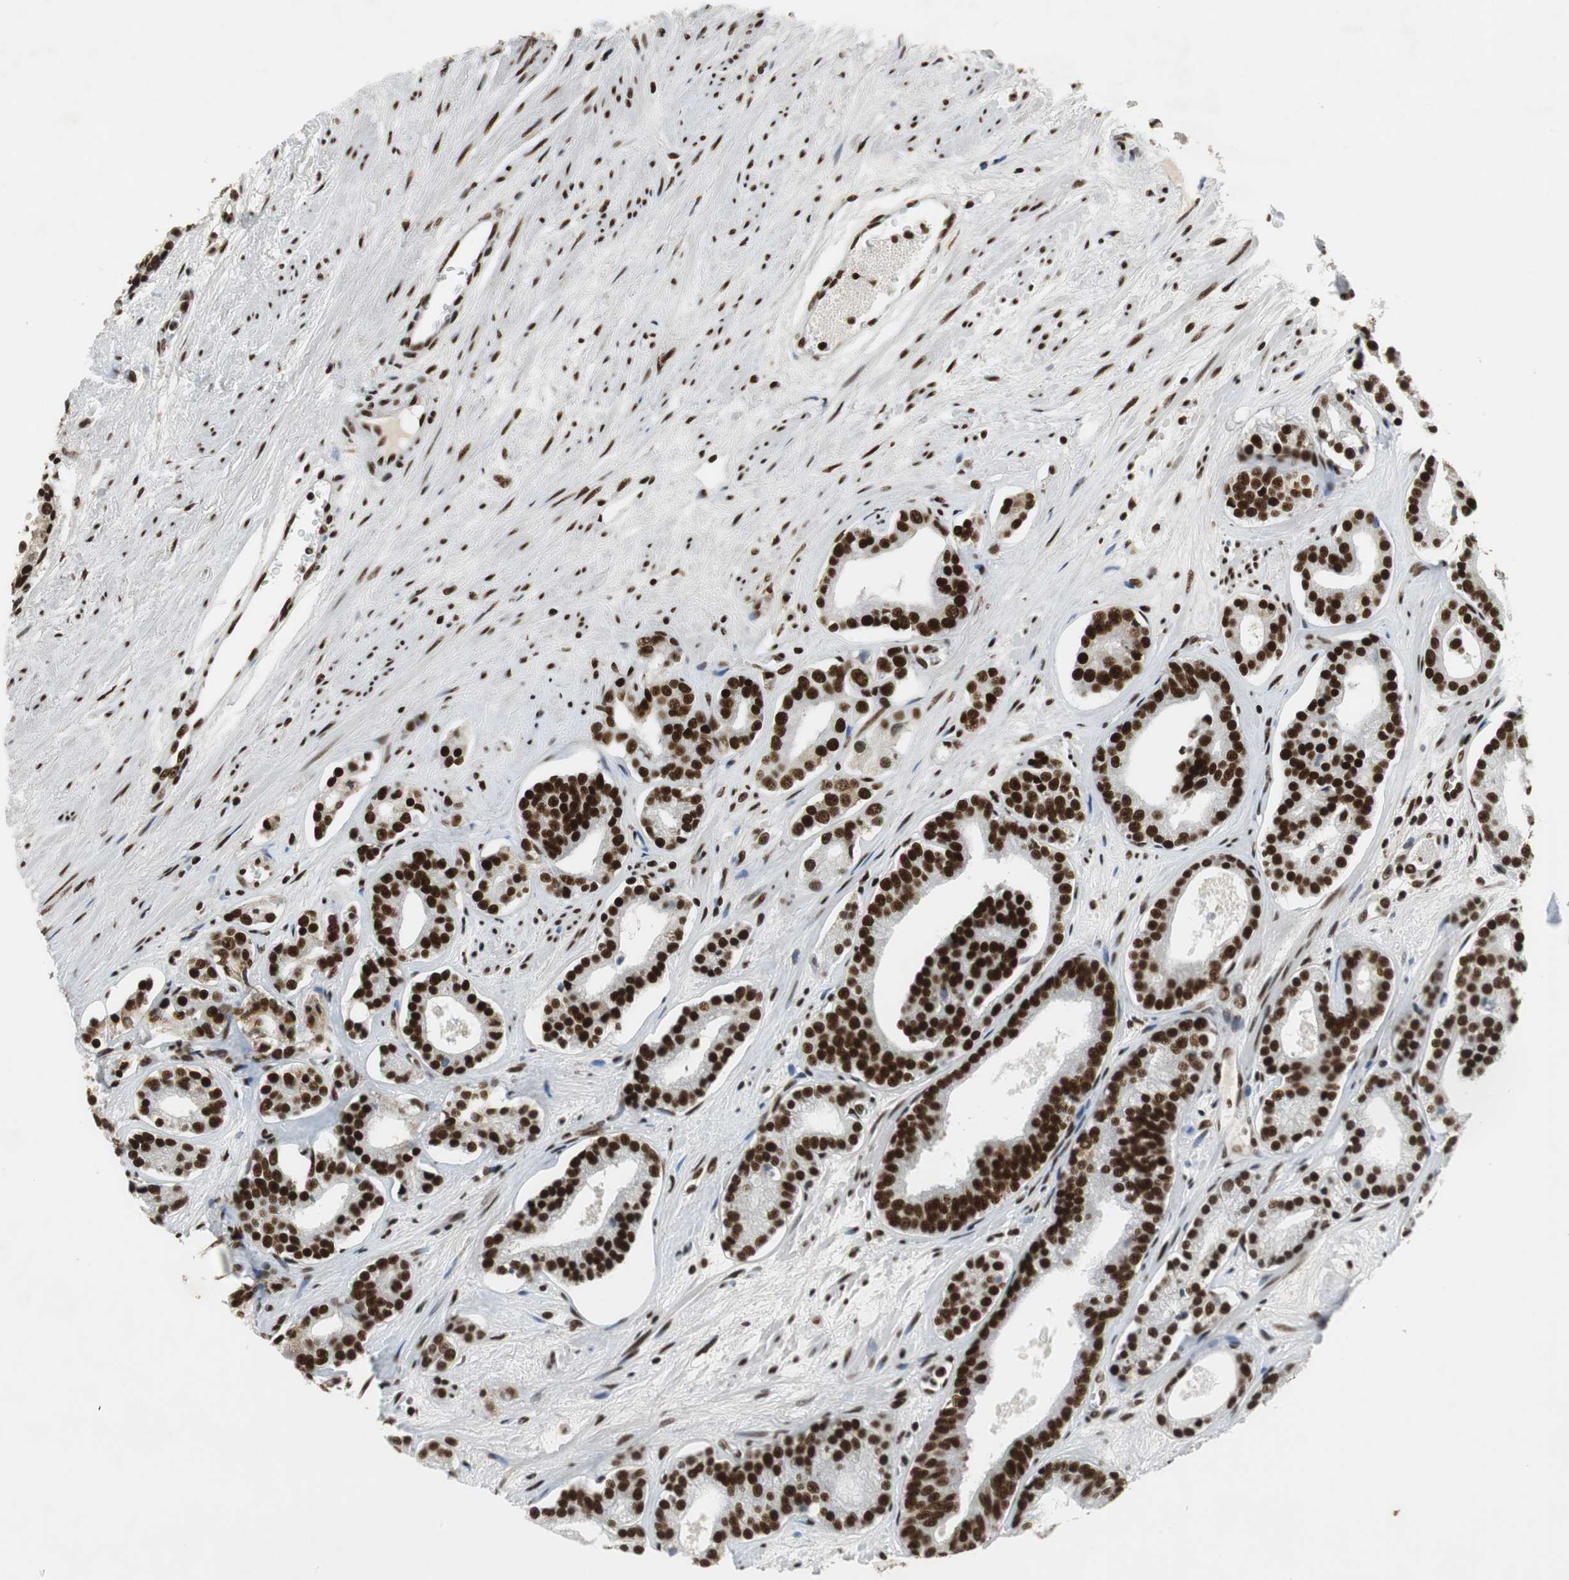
{"staining": {"intensity": "strong", "quantity": ">75%", "location": "nuclear"}, "tissue": "prostate cancer", "cell_type": "Tumor cells", "image_type": "cancer", "snomed": [{"axis": "morphology", "description": "Adenocarcinoma, Low grade"}, {"axis": "topography", "description": "Prostate"}], "caption": "A high amount of strong nuclear positivity is seen in about >75% of tumor cells in prostate adenocarcinoma (low-grade) tissue.", "gene": "PRKDC", "patient": {"sex": "male", "age": 63}}